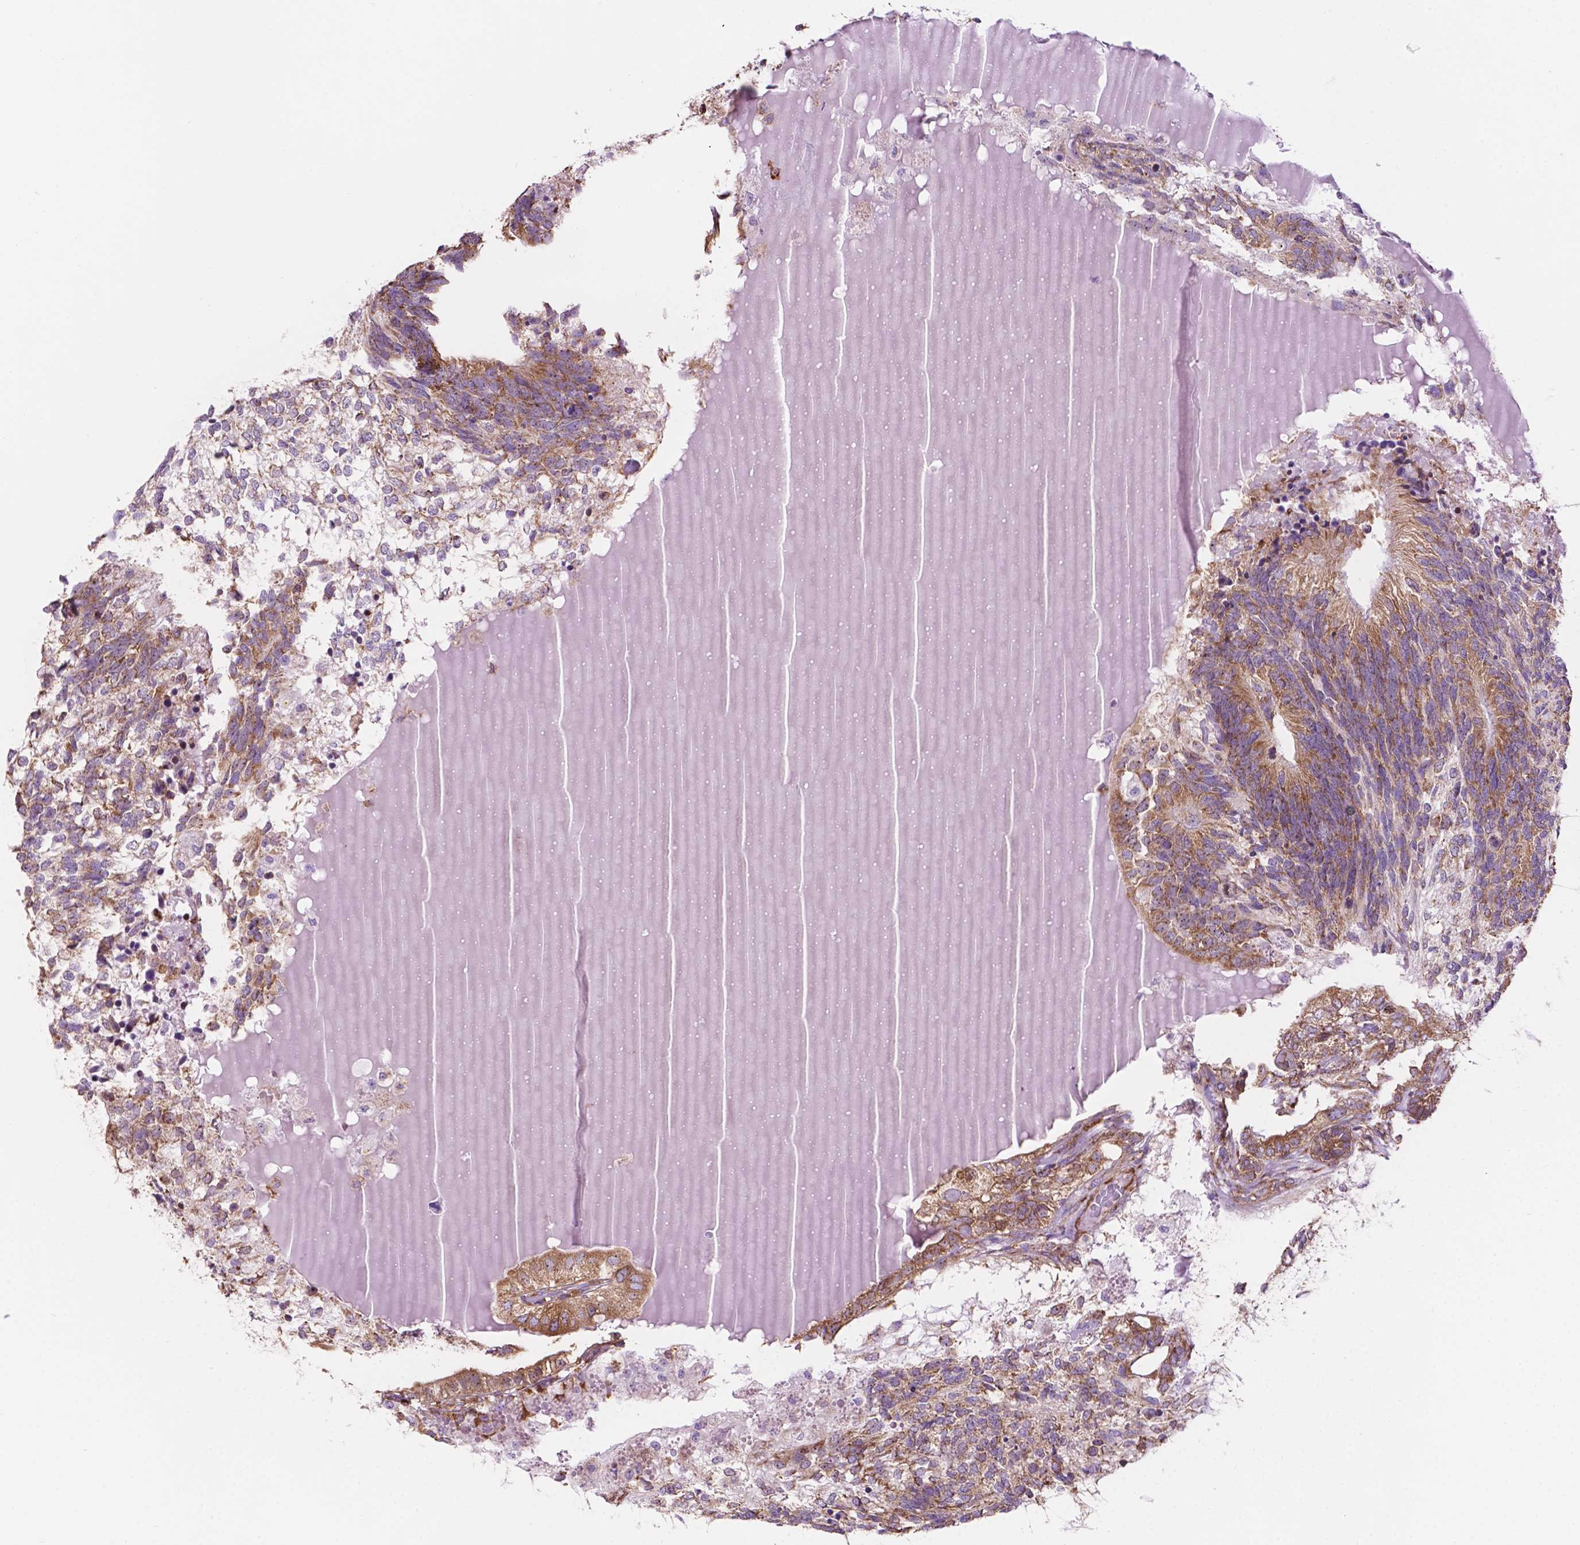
{"staining": {"intensity": "moderate", "quantity": ">75%", "location": "cytoplasmic/membranous"}, "tissue": "testis cancer", "cell_type": "Tumor cells", "image_type": "cancer", "snomed": [{"axis": "morphology", "description": "Seminoma, NOS"}, {"axis": "morphology", "description": "Carcinoma, Embryonal, NOS"}, {"axis": "topography", "description": "Testis"}], "caption": "Immunohistochemical staining of testis seminoma demonstrates moderate cytoplasmic/membranous protein expression in approximately >75% of tumor cells.", "gene": "RPL29", "patient": {"sex": "male", "age": 41}}